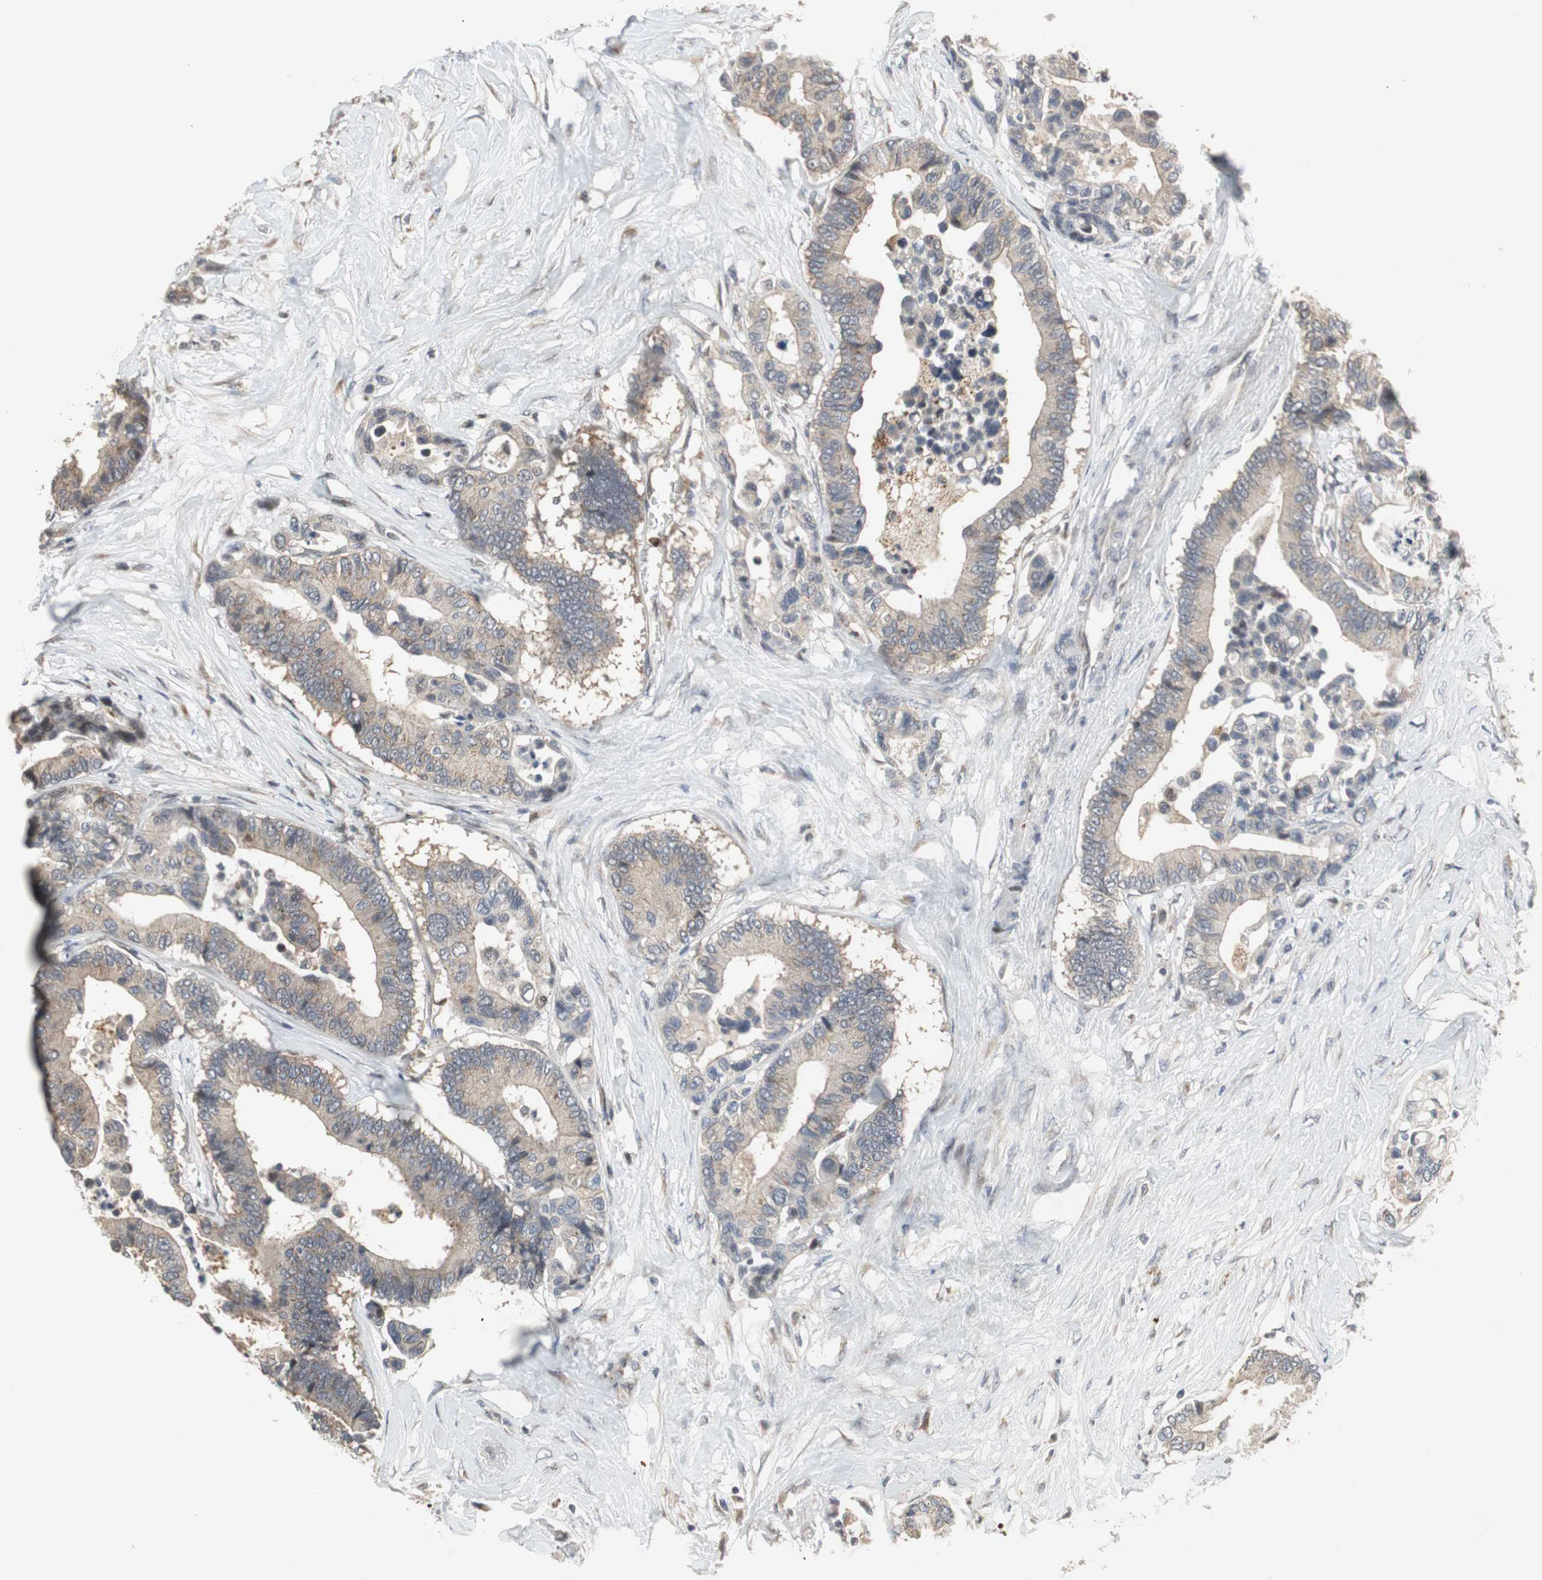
{"staining": {"intensity": "weak", "quantity": "25%-75%", "location": "cytoplasmic/membranous"}, "tissue": "colorectal cancer", "cell_type": "Tumor cells", "image_type": "cancer", "snomed": [{"axis": "morphology", "description": "Normal tissue, NOS"}, {"axis": "morphology", "description": "Adenocarcinoma, NOS"}, {"axis": "topography", "description": "Colon"}], "caption": "Immunohistochemistry of colorectal adenocarcinoma displays low levels of weak cytoplasmic/membranous staining in about 25%-75% of tumor cells.", "gene": "SNX4", "patient": {"sex": "male", "age": 82}}